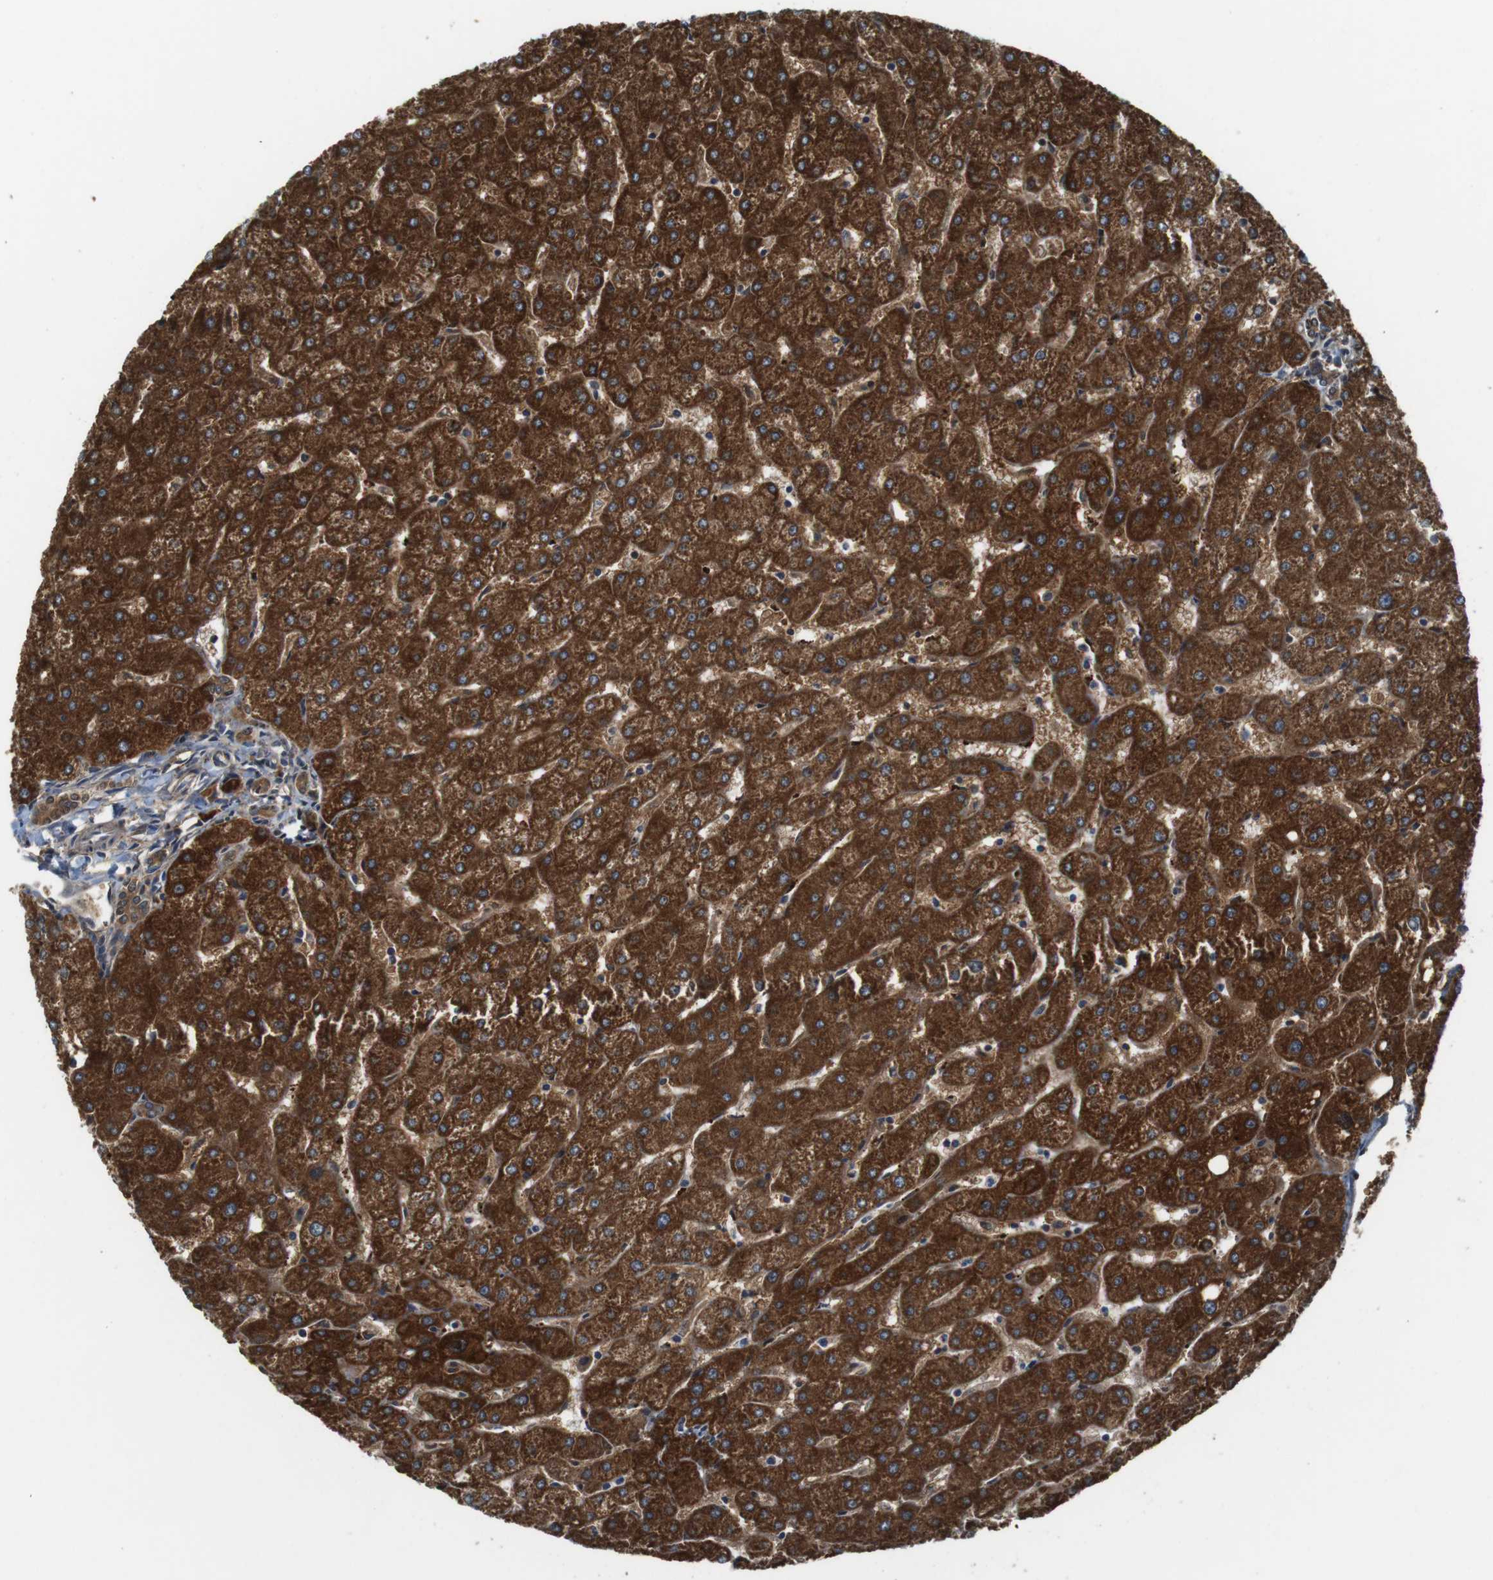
{"staining": {"intensity": "moderate", "quantity": ">75%", "location": "cytoplasmic/membranous"}, "tissue": "liver", "cell_type": "Cholangiocytes", "image_type": "normal", "snomed": [{"axis": "morphology", "description": "Normal tissue, NOS"}, {"axis": "topography", "description": "Liver"}], "caption": "DAB (3,3'-diaminobenzidine) immunohistochemical staining of benign human liver displays moderate cytoplasmic/membranous protein expression in approximately >75% of cholangiocytes. Nuclei are stained in blue.", "gene": "IFFO2", "patient": {"sex": "male", "age": 67}}